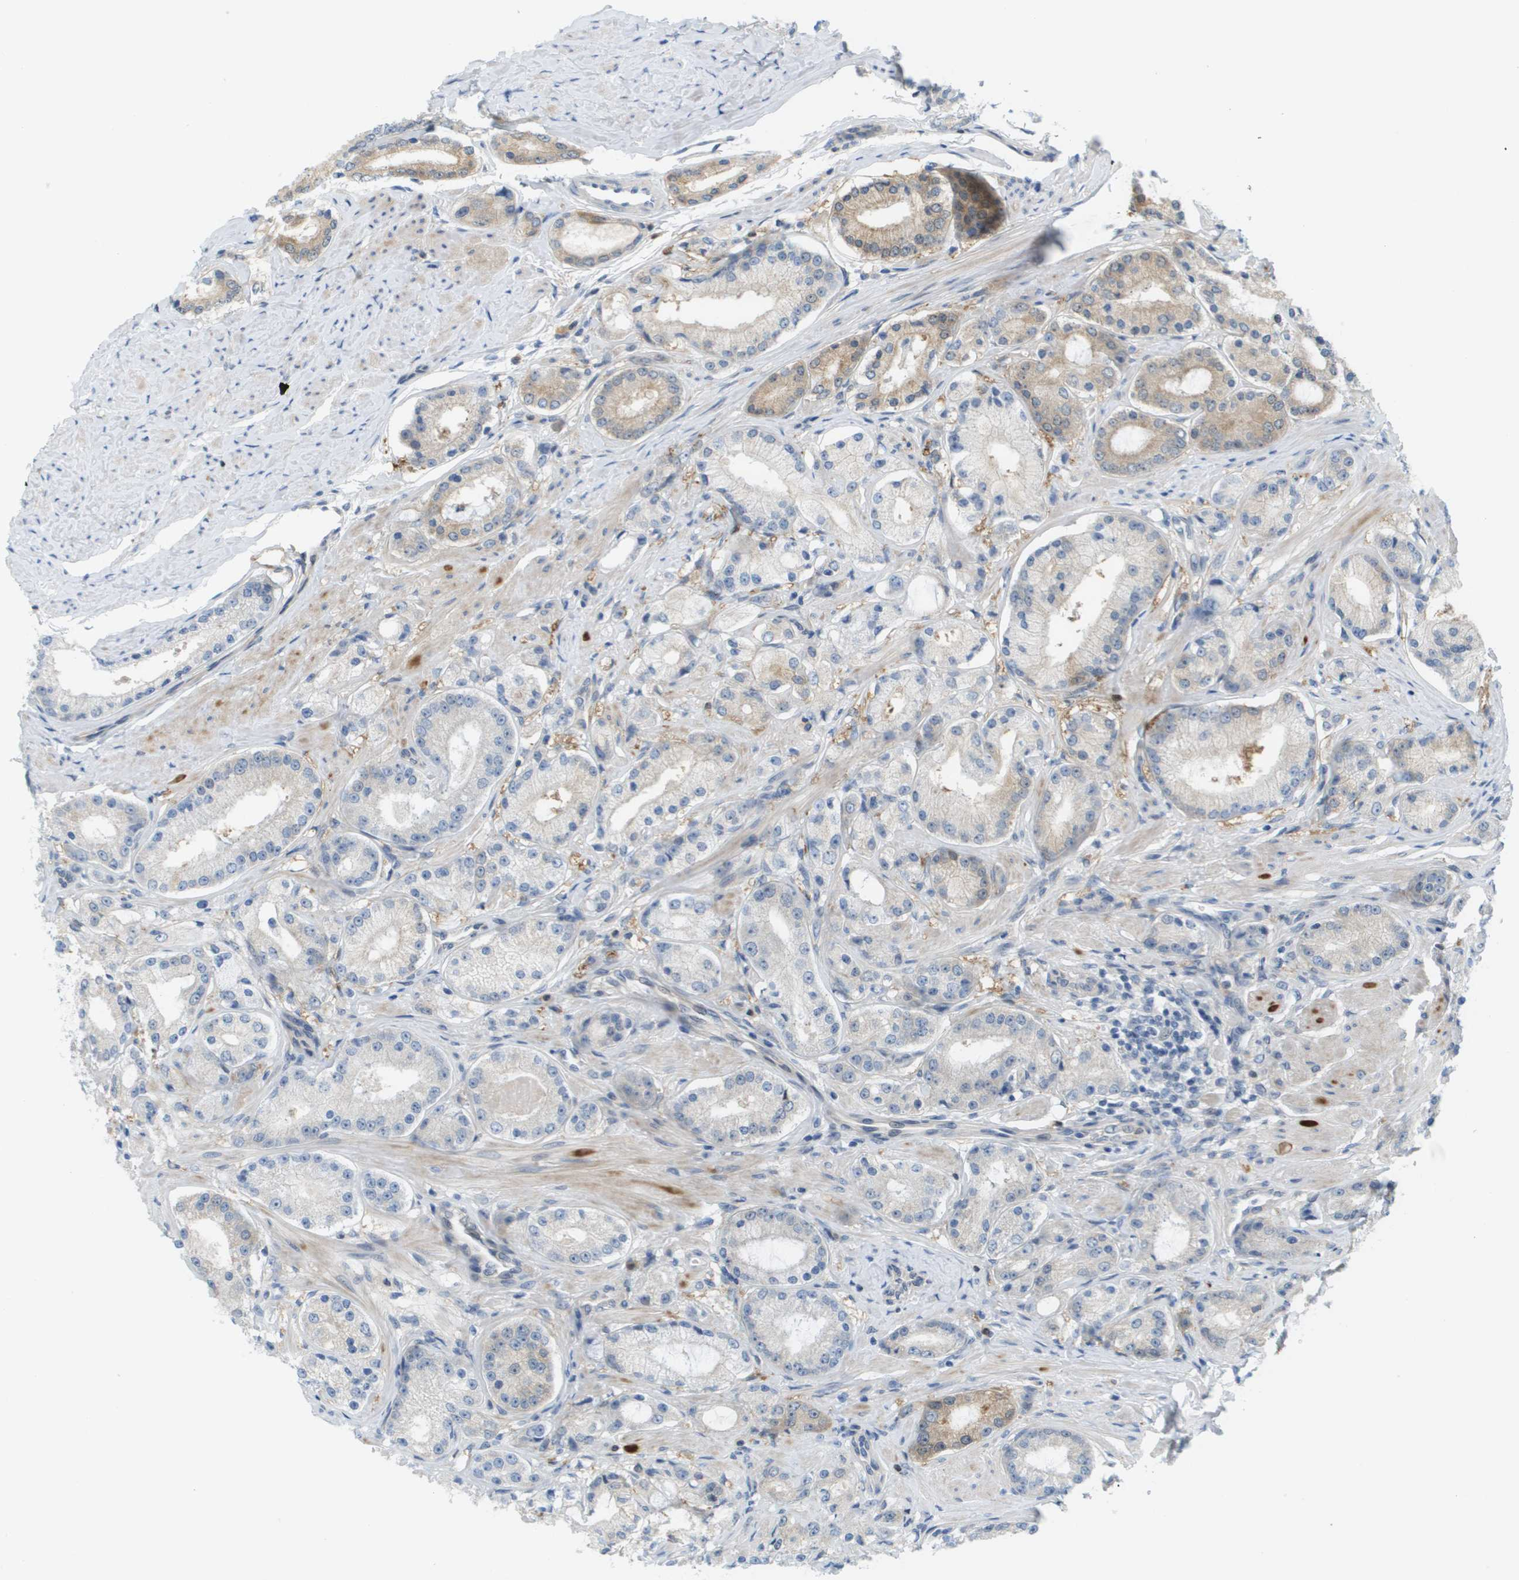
{"staining": {"intensity": "weak", "quantity": "<25%", "location": "cytoplasmic/membranous"}, "tissue": "prostate cancer", "cell_type": "Tumor cells", "image_type": "cancer", "snomed": [{"axis": "morphology", "description": "Adenocarcinoma, Low grade"}, {"axis": "topography", "description": "Prostate"}], "caption": "Tumor cells show no significant staining in prostate low-grade adenocarcinoma. The staining is performed using DAB (3,3'-diaminobenzidine) brown chromogen with nuclei counter-stained in using hematoxylin.", "gene": "CUL9", "patient": {"sex": "male", "age": 63}}